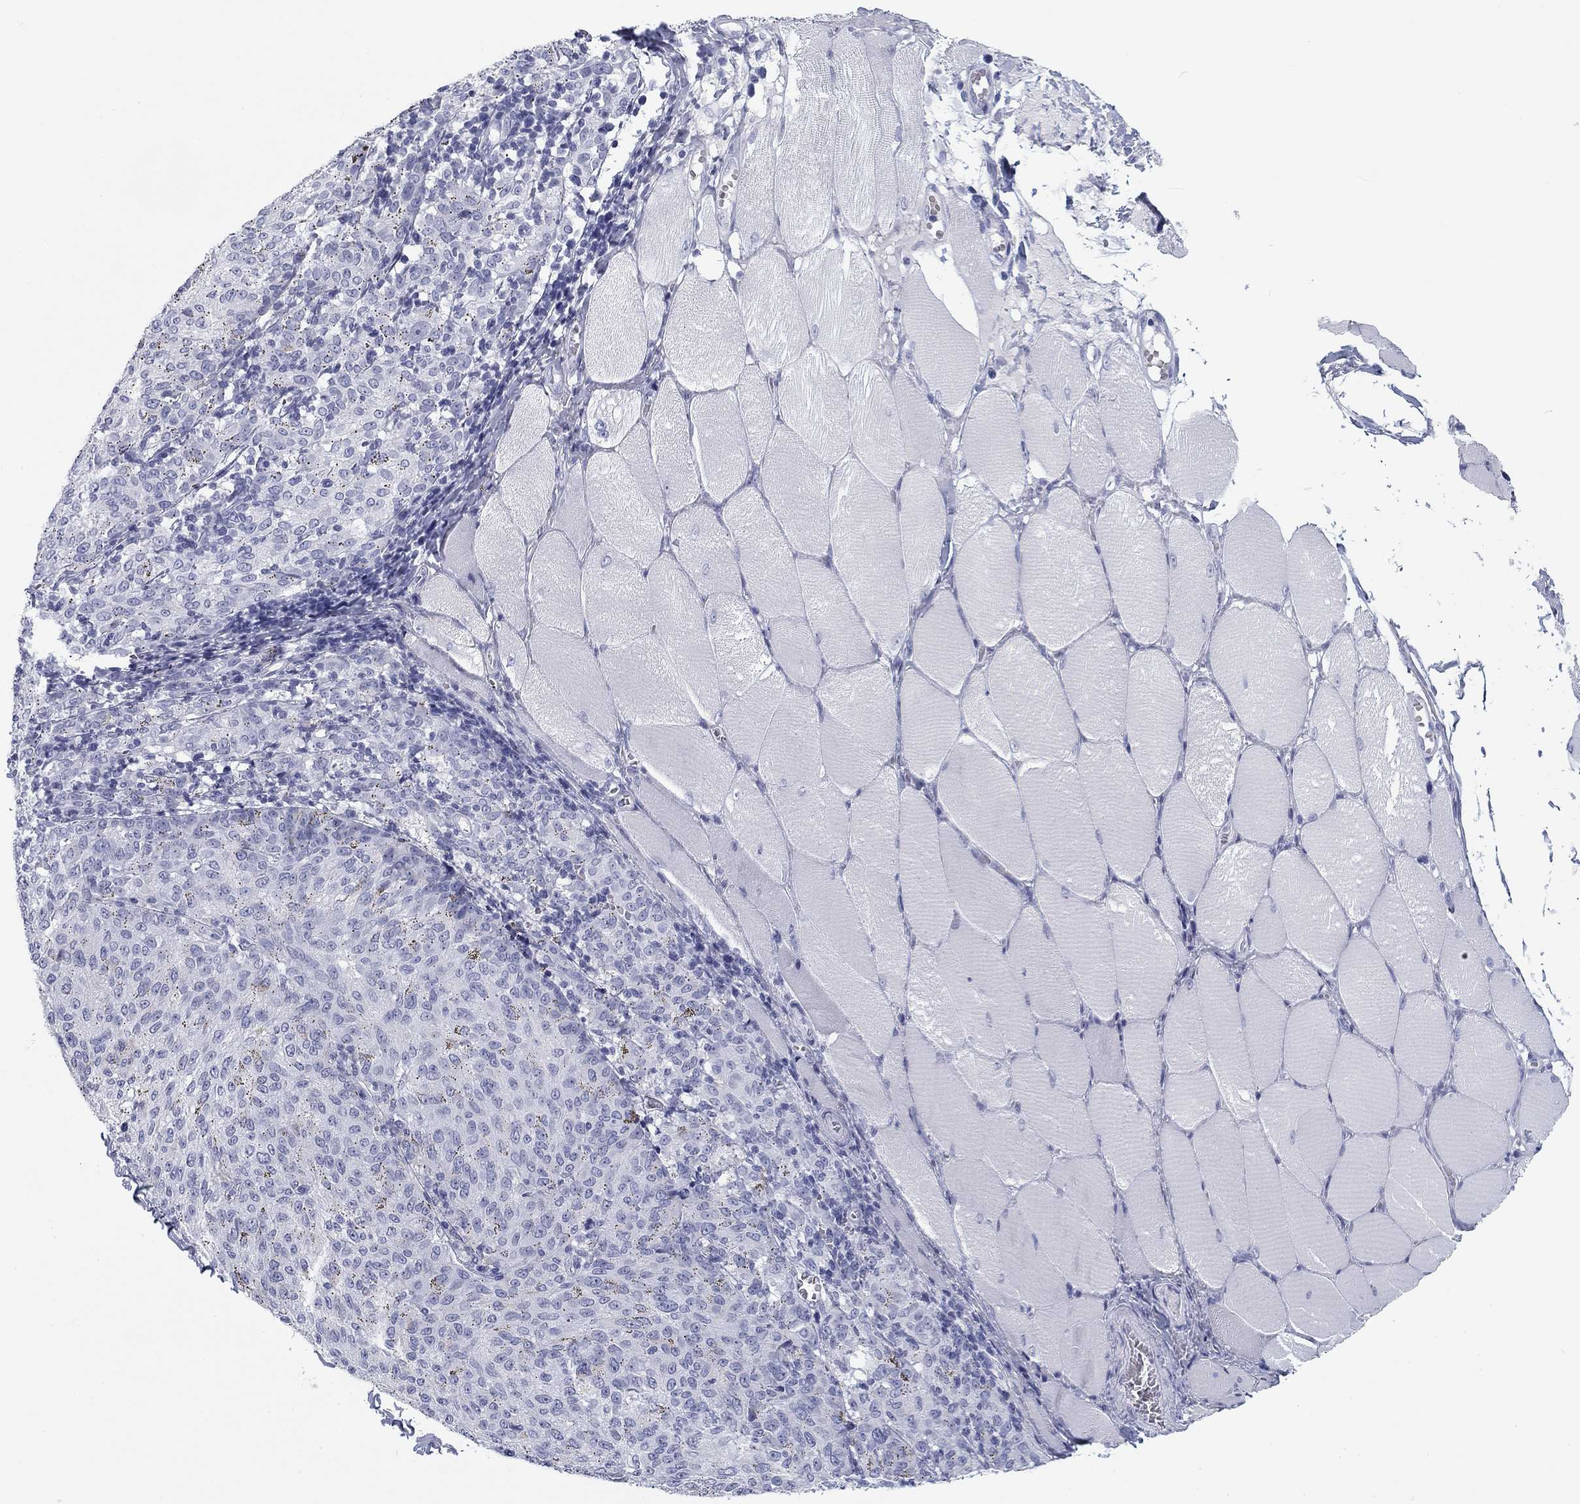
{"staining": {"intensity": "negative", "quantity": "none", "location": "none"}, "tissue": "melanoma", "cell_type": "Tumor cells", "image_type": "cancer", "snomed": [{"axis": "morphology", "description": "Malignant melanoma, NOS"}, {"axis": "topography", "description": "Skin"}], "caption": "Tumor cells show no significant positivity in malignant melanoma.", "gene": "CALB1", "patient": {"sex": "female", "age": 72}}